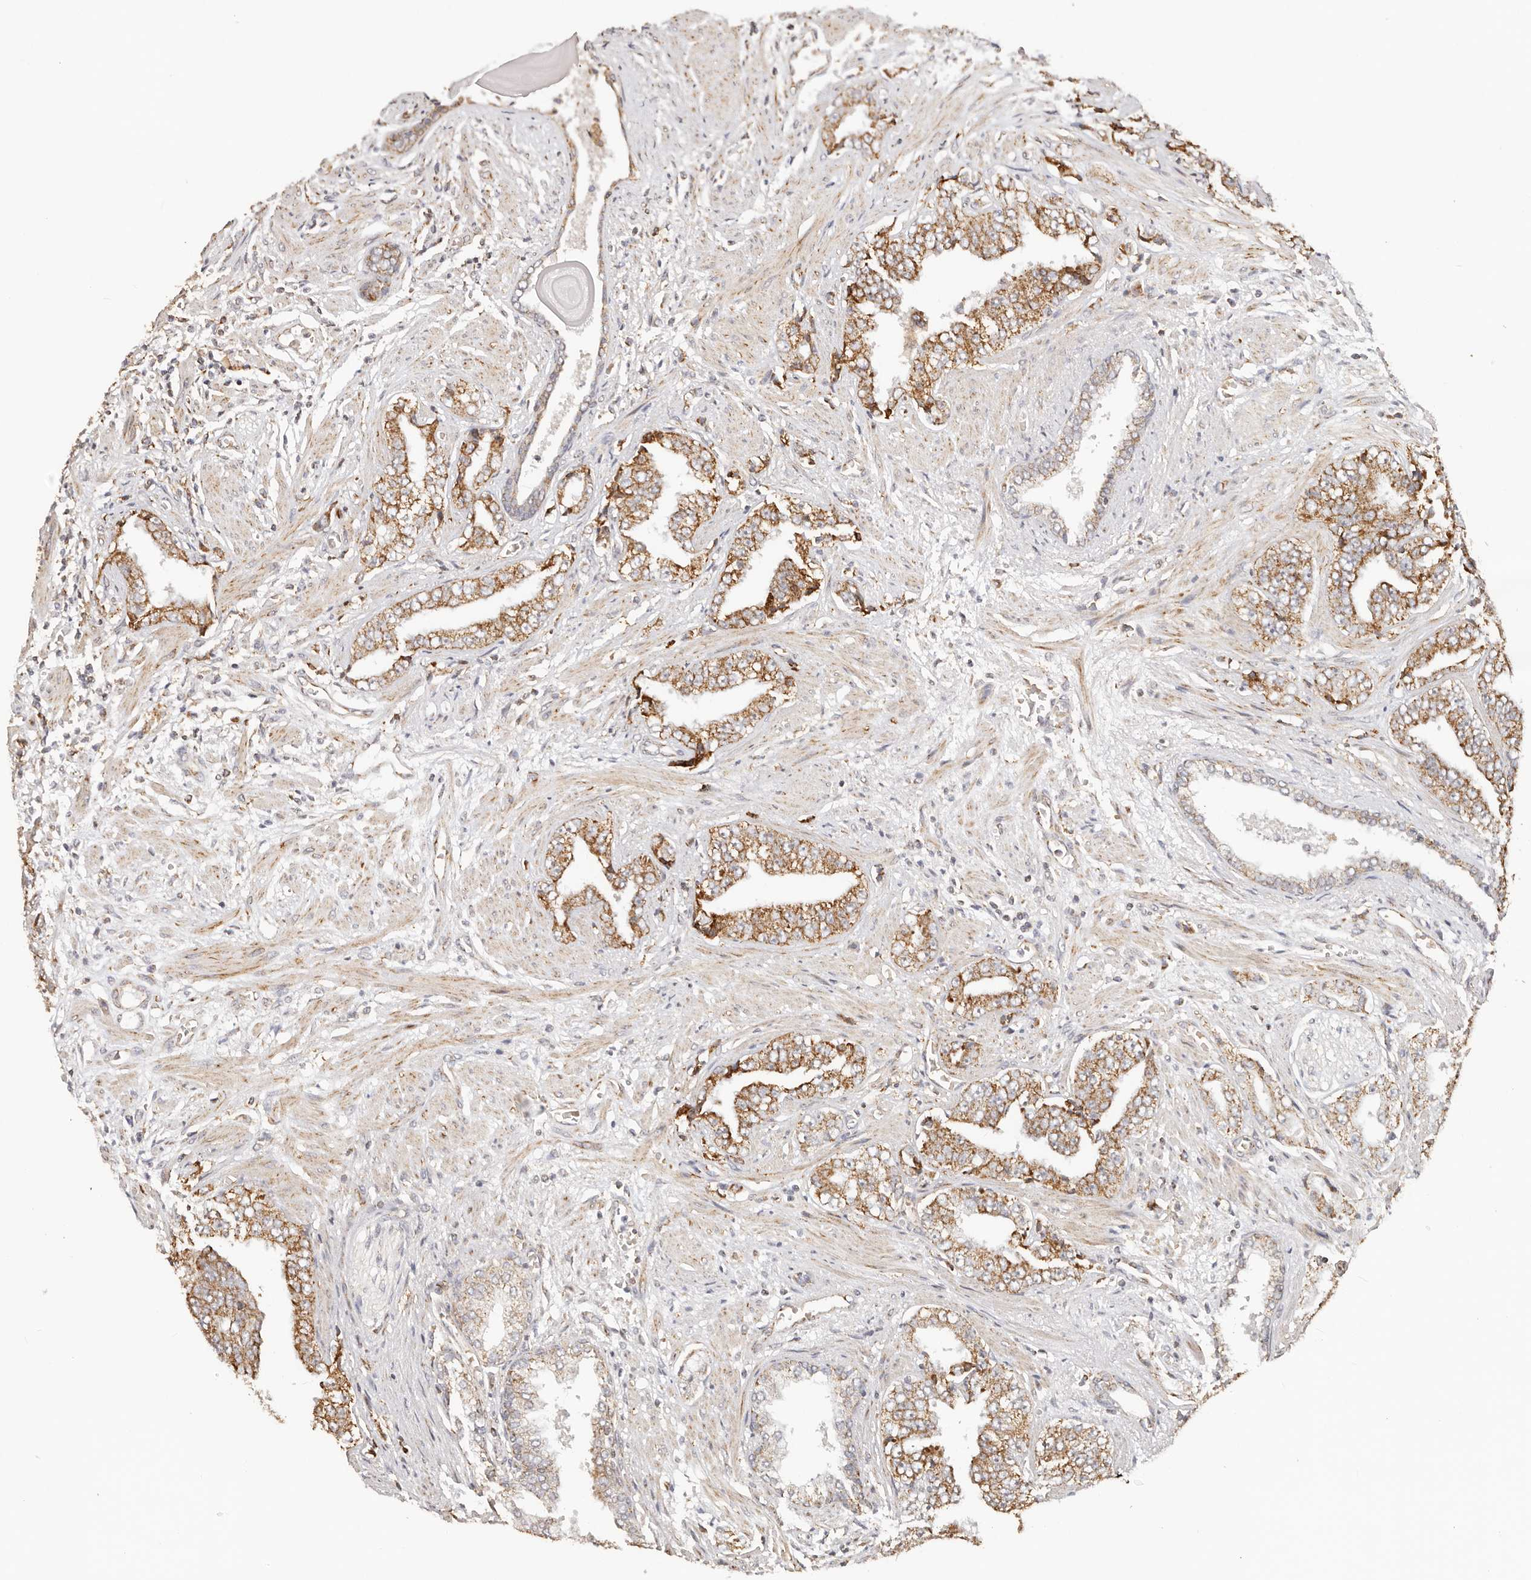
{"staining": {"intensity": "moderate", "quantity": ">75%", "location": "cytoplasmic/membranous"}, "tissue": "prostate cancer", "cell_type": "Tumor cells", "image_type": "cancer", "snomed": [{"axis": "morphology", "description": "Adenocarcinoma, High grade"}, {"axis": "topography", "description": "Prostate"}], "caption": "Immunohistochemical staining of prostate cancer shows medium levels of moderate cytoplasmic/membranous staining in approximately >75% of tumor cells.", "gene": "NDUFB11", "patient": {"sex": "male", "age": 71}}